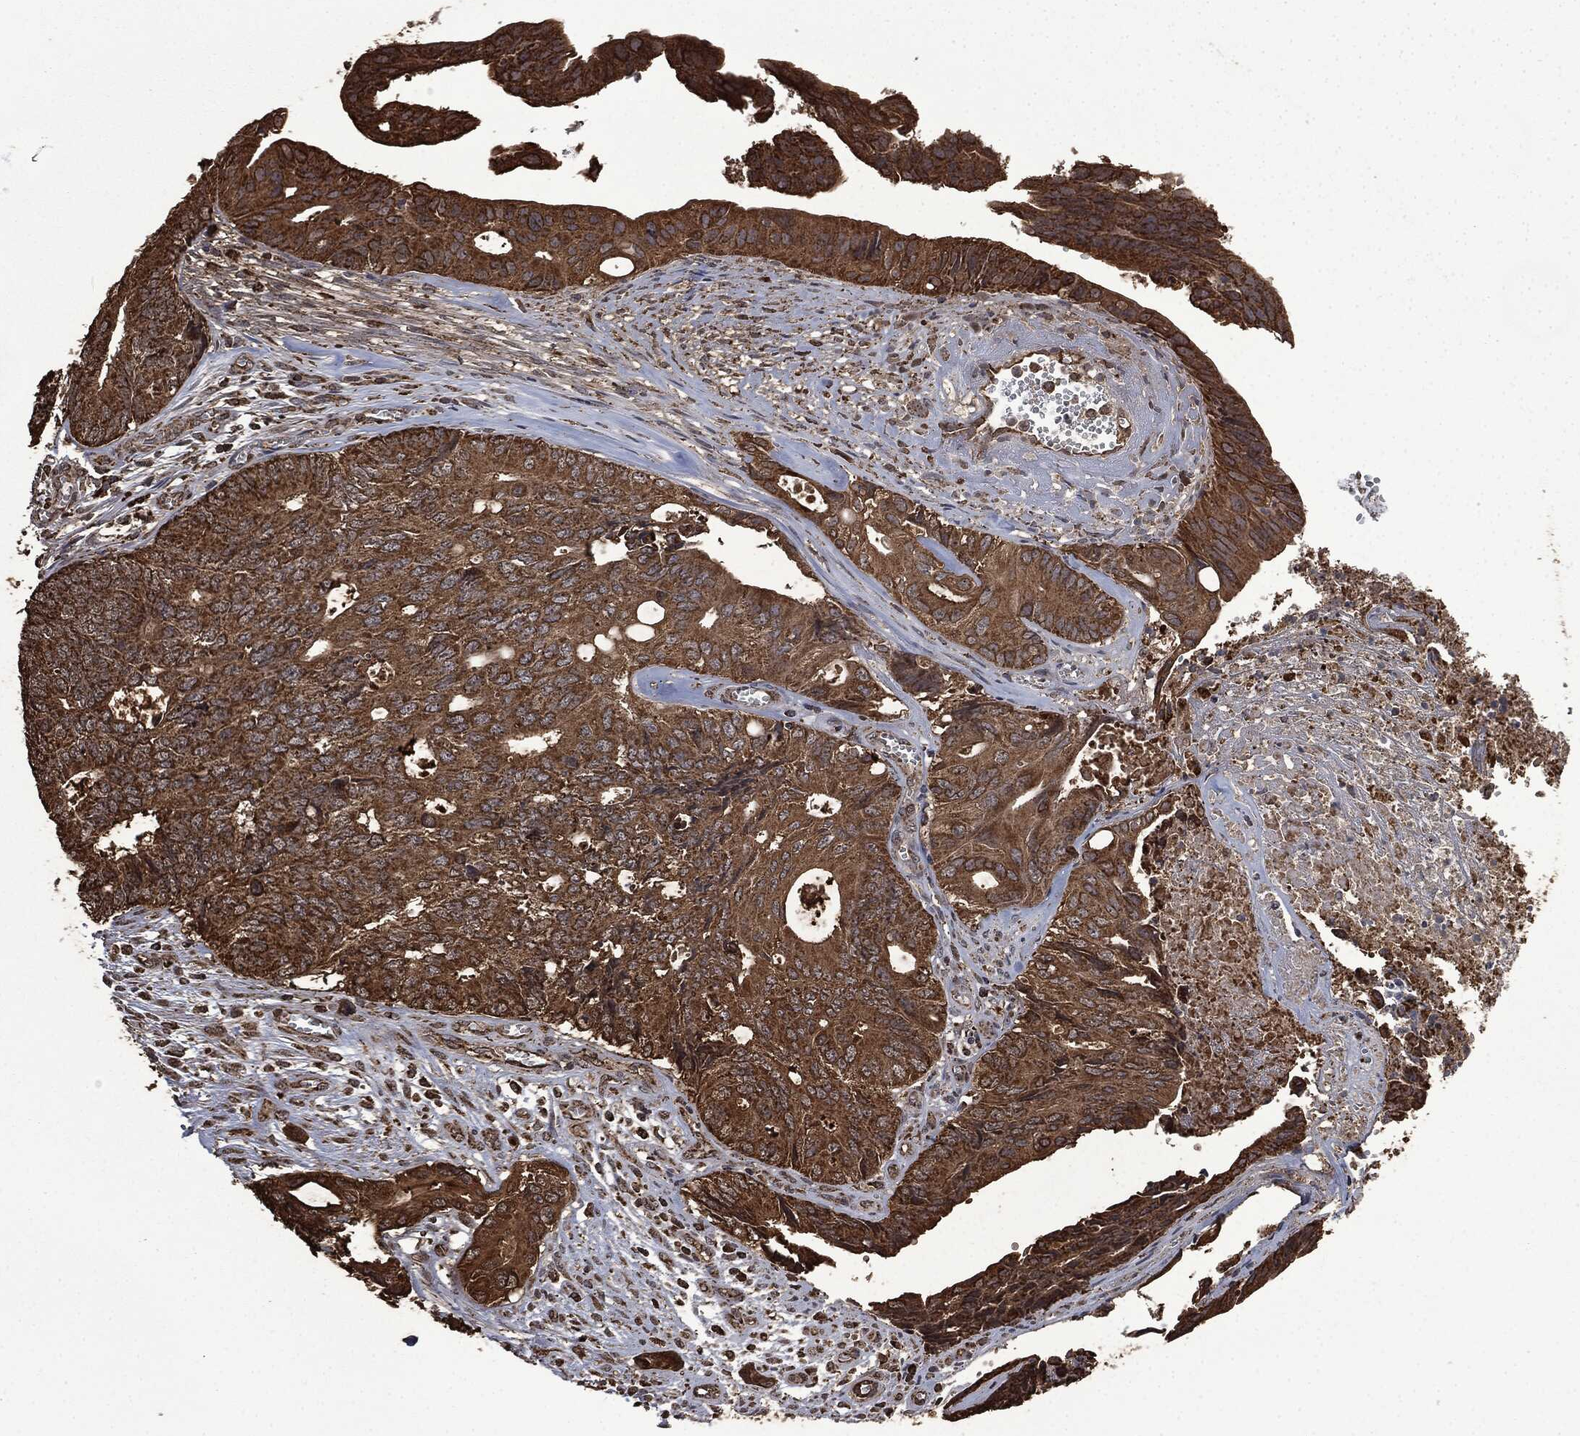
{"staining": {"intensity": "moderate", "quantity": ">75%", "location": "cytoplasmic/membranous"}, "tissue": "colorectal cancer", "cell_type": "Tumor cells", "image_type": "cancer", "snomed": [{"axis": "morphology", "description": "Normal tissue, NOS"}, {"axis": "morphology", "description": "Adenocarcinoma, NOS"}, {"axis": "topography", "description": "Colon"}], "caption": "Adenocarcinoma (colorectal) was stained to show a protein in brown. There is medium levels of moderate cytoplasmic/membranous positivity in approximately >75% of tumor cells. (DAB = brown stain, brightfield microscopy at high magnification).", "gene": "LIG3", "patient": {"sex": "male", "age": 65}}